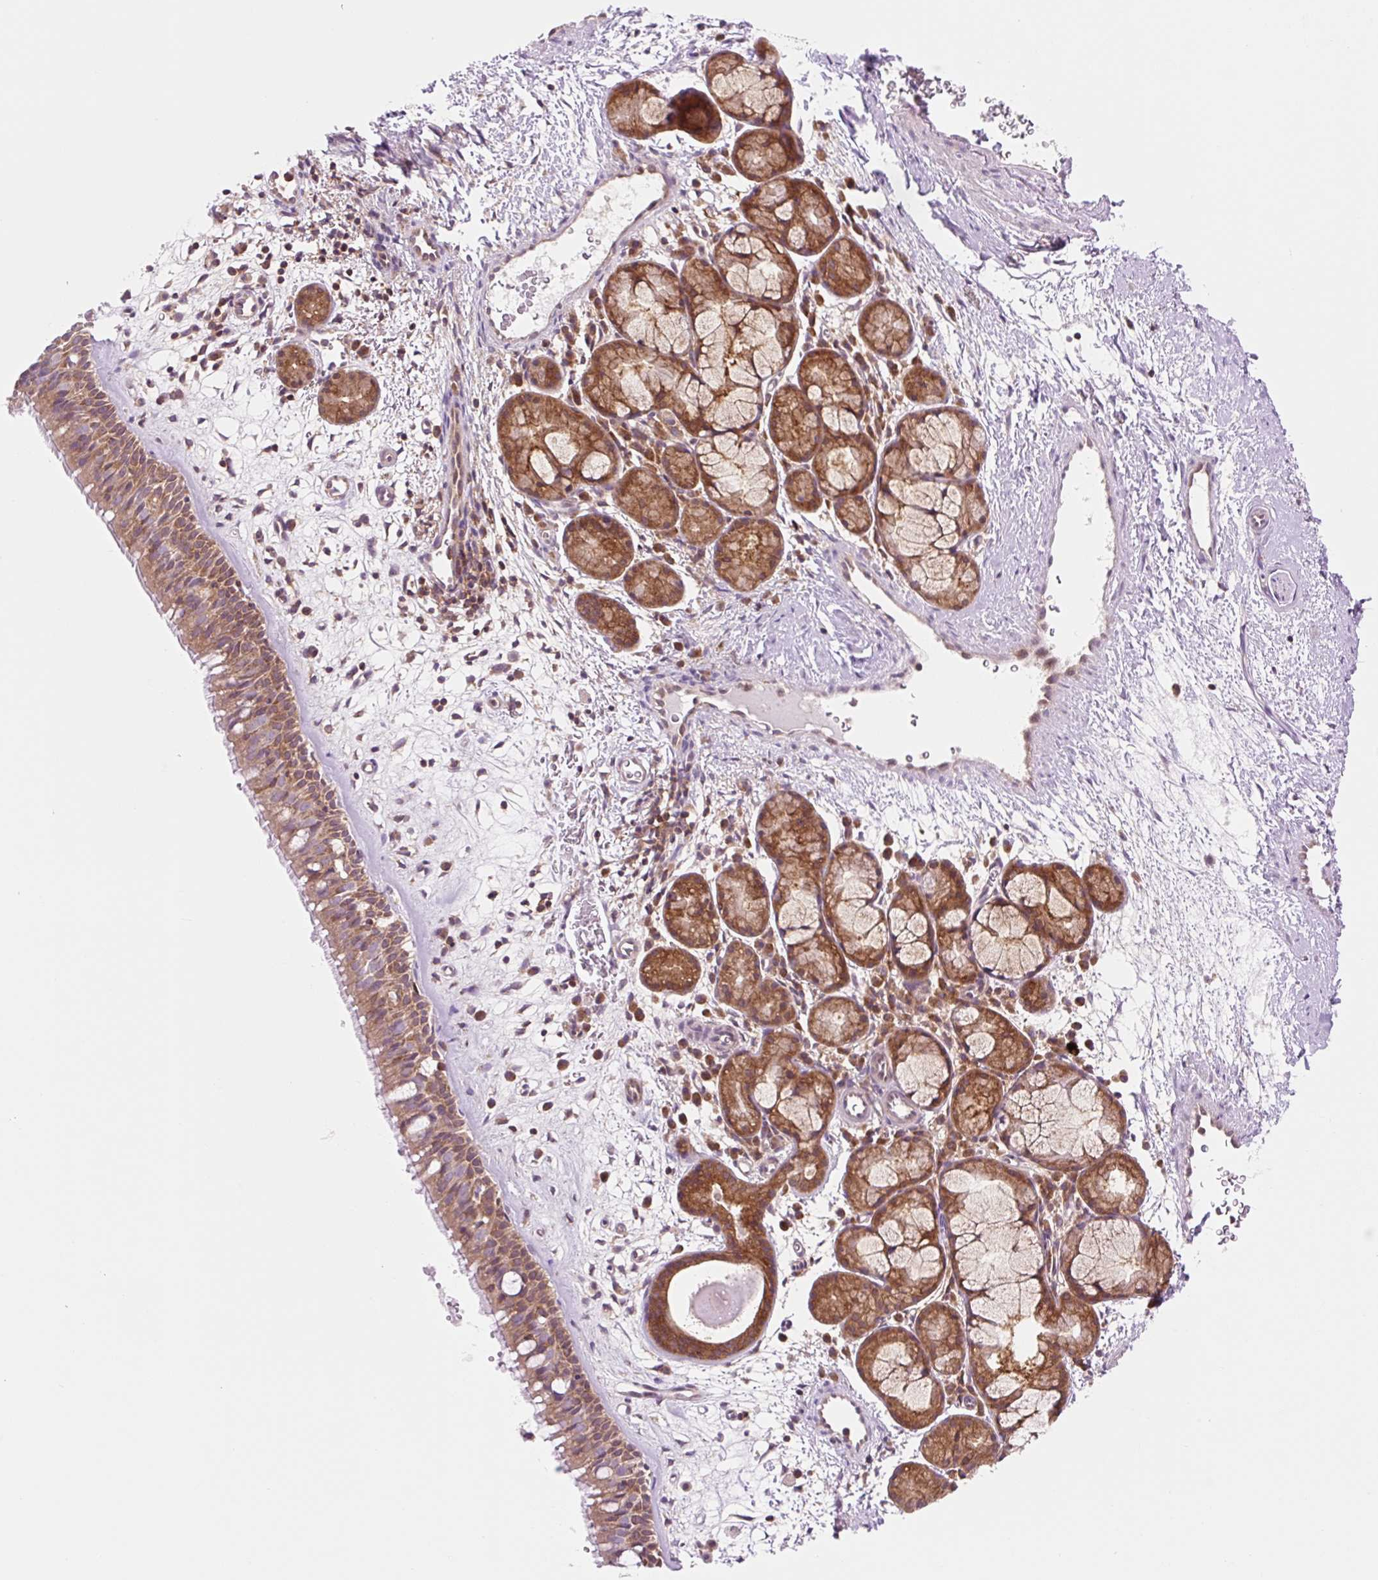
{"staining": {"intensity": "moderate", "quantity": ">75%", "location": "cytoplasmic/membranous"}, "tissue": "nasopharynx", "cell_type": "Respiratory epithelial cells", "image_type": "normal", "snomed": [{"axis": "morphology", "description": "Normal tissue, NOS"}, {"axis": "topography", "description": "Nasopharynx"}], "caption": "This photomicrograph demonstrates IHC staining of unremarkable nasopharynx, with medium moderate cytoplasmic/membranous positivity in about >75% of respiratory epithelial cells.", "gene": "VPS4A", "patient": {"sex": "male", "age": 65}}